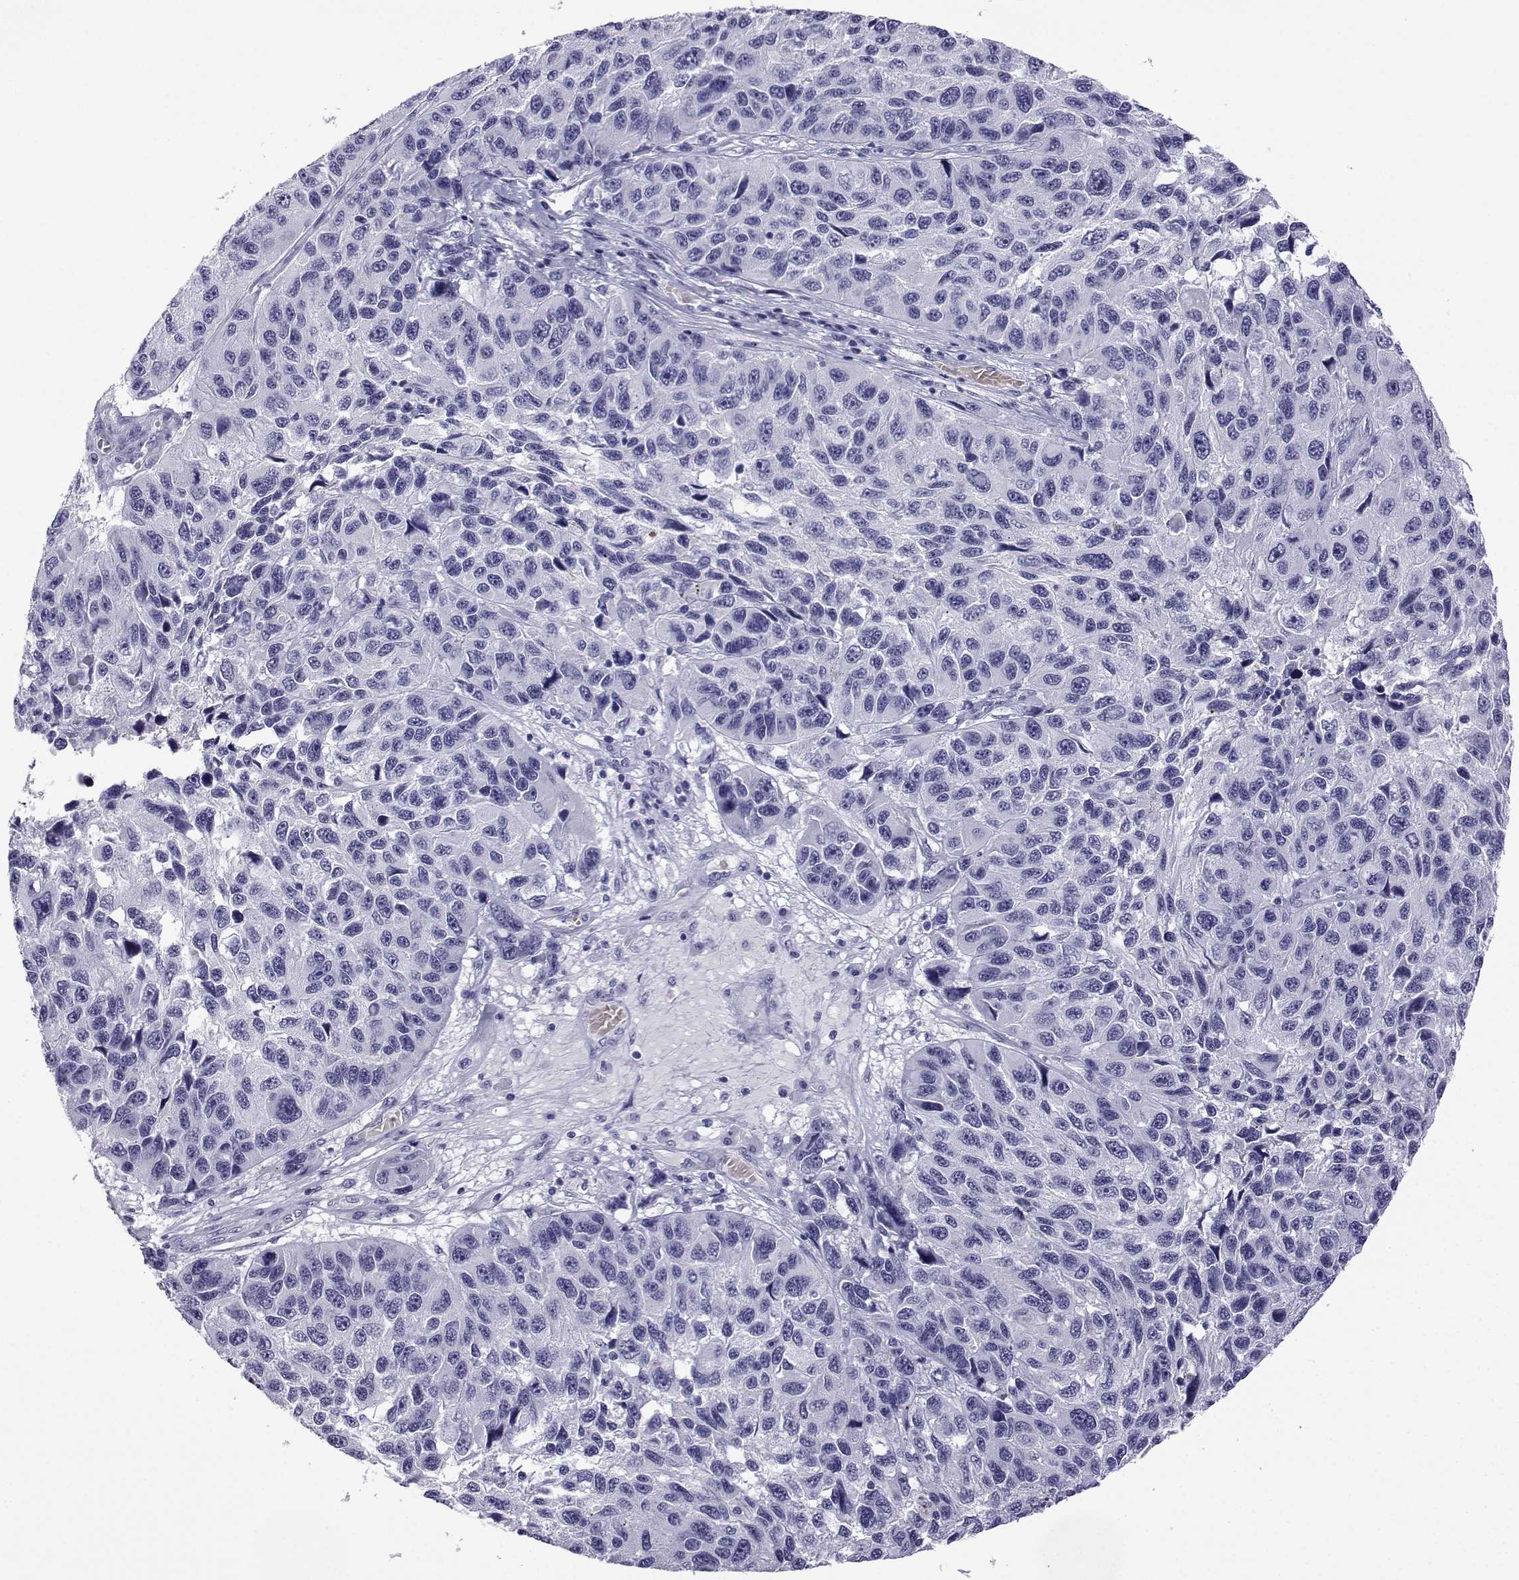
{"staining": {"intensity": "negative", "quantity": "none", "location": "none"}, "tissue": "melanoma", "cell_type": "Tumor cells", "image_type": "cancer", "snomed": [{"axis": "morphology", "description": "Malignant melanoma, NOS"}, {"axis": "topography", "description": "Skin"}], "caption": "Immunohistochemical staining of melanoma reveals no significant staining in tumor cells.", "gene": "ACTL7A", "patient": {"sex": "male", "age": 53}}